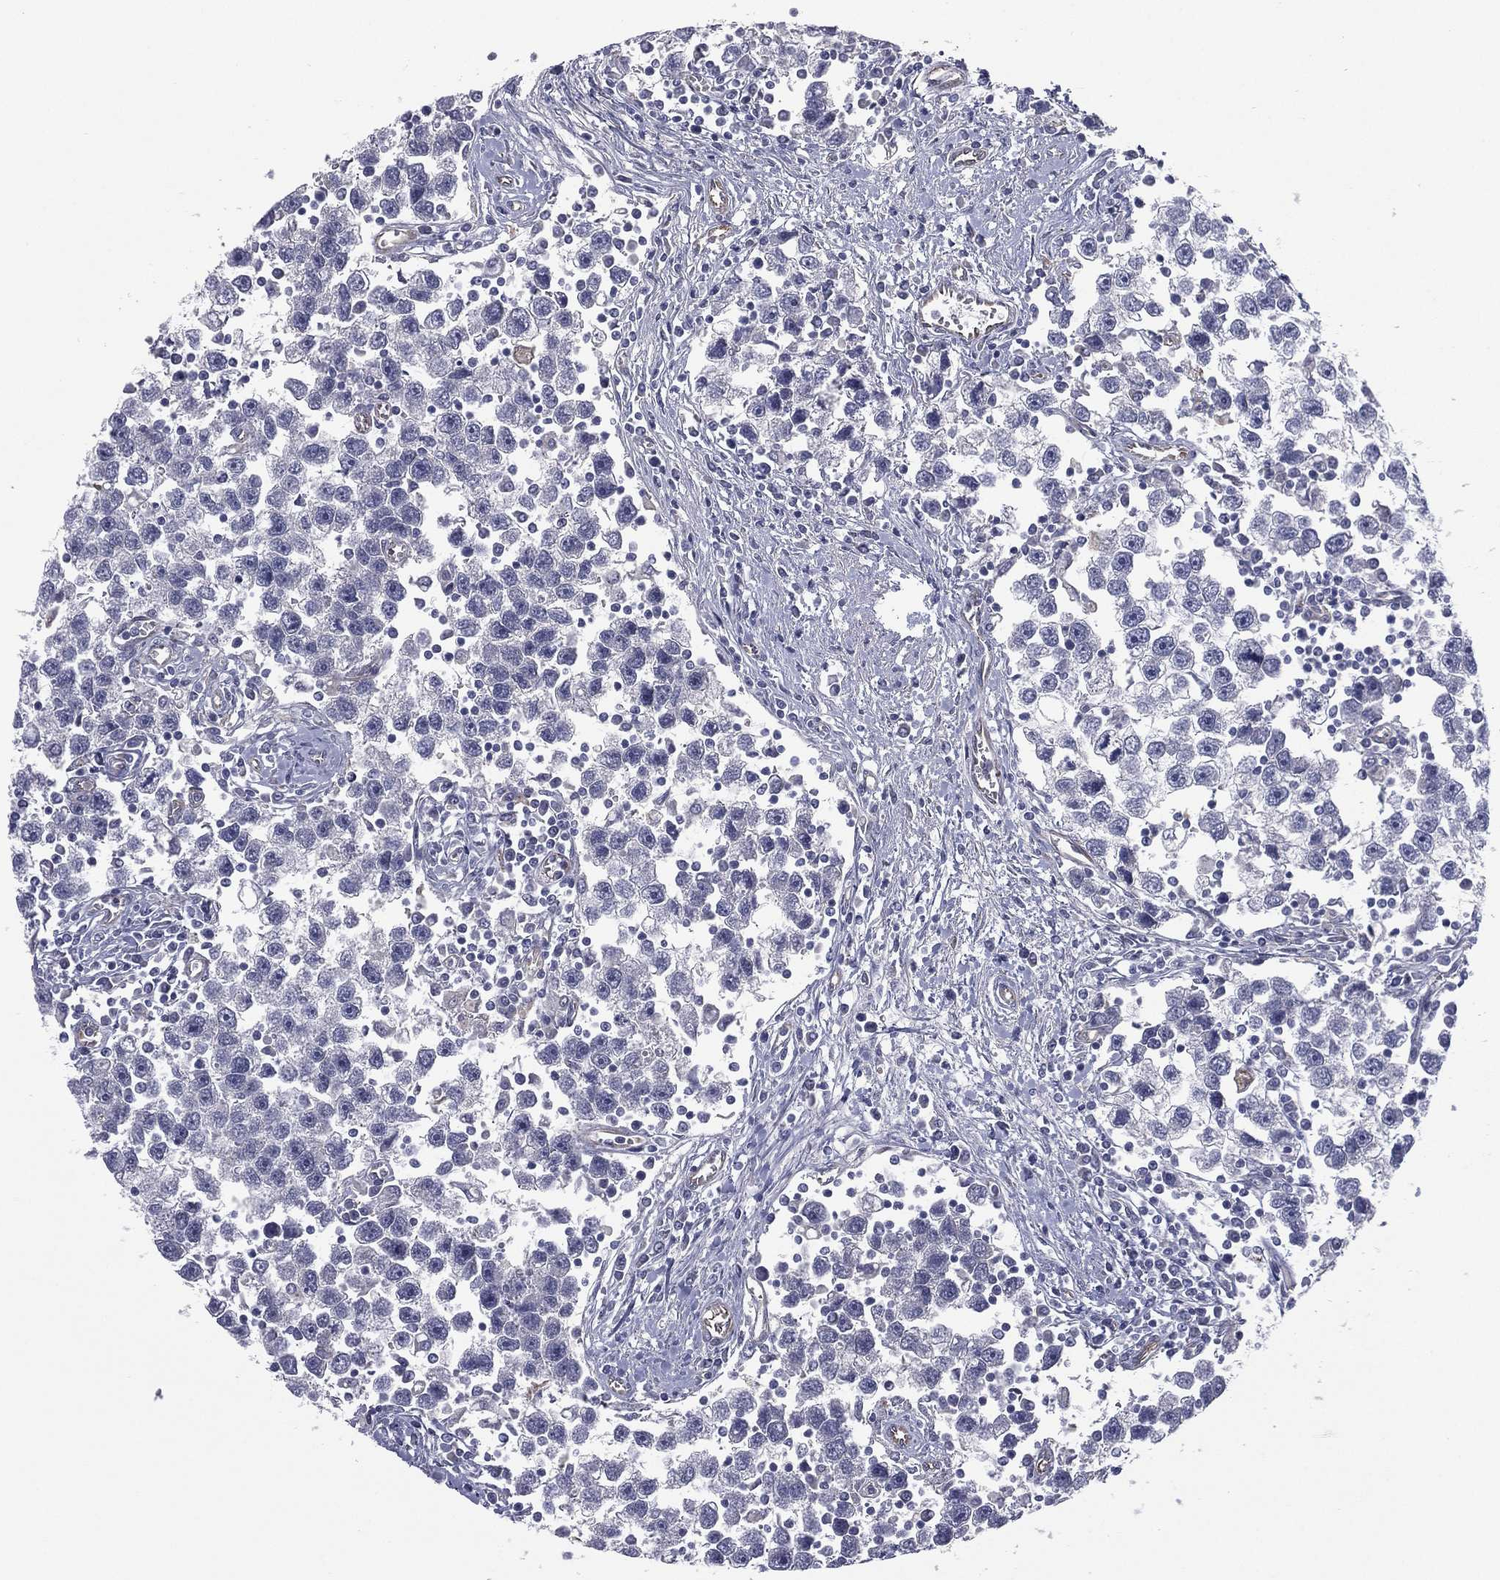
{"staining": {"intensity": "negative", "quantity": "none", "location": "none"}, "tissue": "testis cancer", "cell_type": "Tumor cells", "image_type": "cancer", "snomed": [{"axis": "morphology", "description": "Seminoma, NOS"}, {"axis": "topography", "description": "Testis"}], "caption": "Immunohistochemistry (IHC) micrograph of testis cancer stained for a protein (brown), which reveals no expression in tumor cells.", "gene": "SCUBE1", "patient": {"sex": "male", "age": 30}}